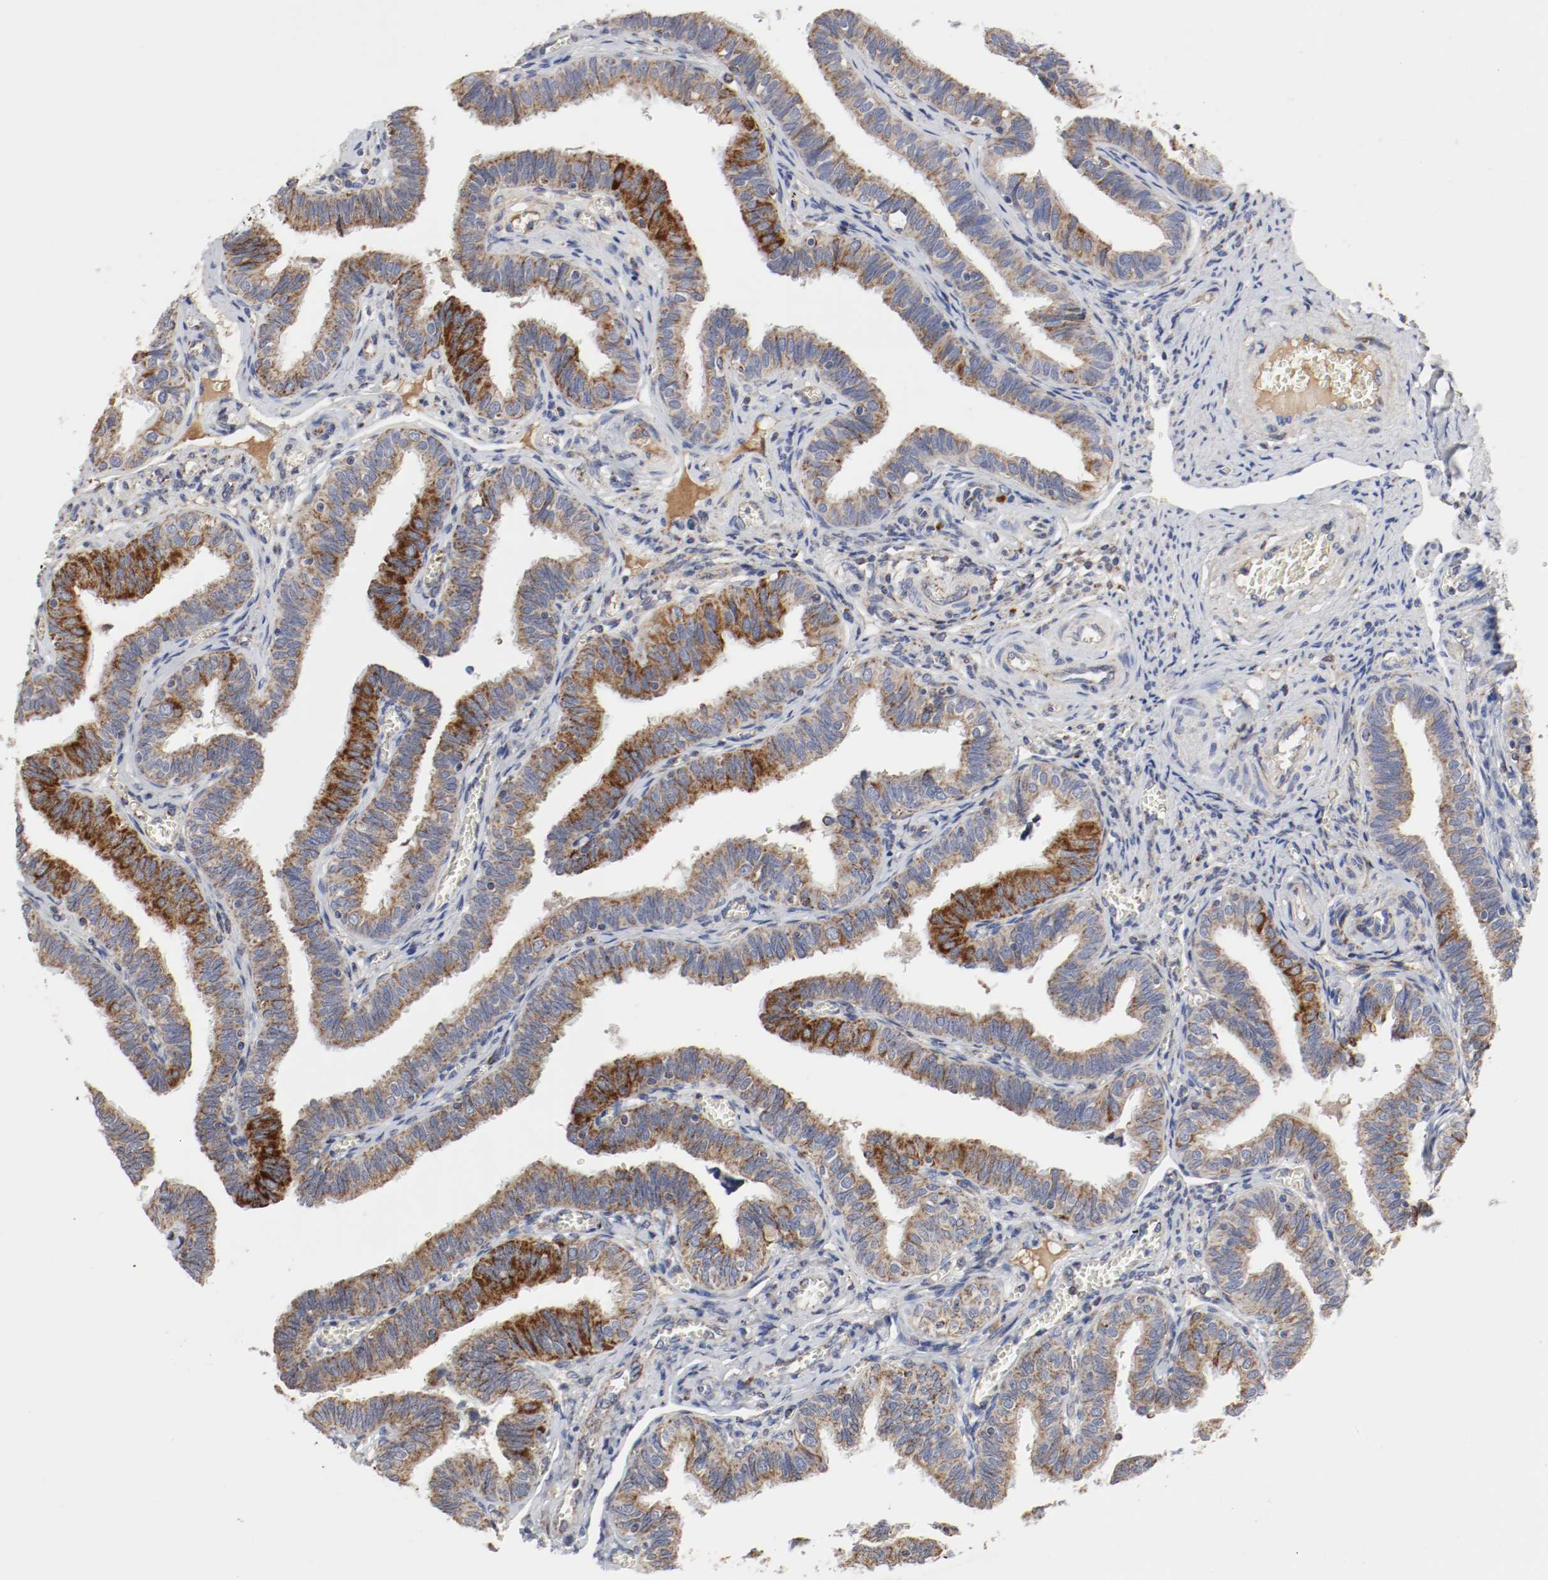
{"staining": {"intensity": "strong", "quantity": ">75%", "location": "cytoplasmic/membranous"}, "tissue": "fallopian tube", "cell_type": "Glandular cells", "image_type": "normal", "snomed": [{"axis": "morphology", "description": "Normal tissue, NOS"}, {"axis": "topography", "description": "Fallopian tube"}], "caption": "Protein staining of benign fallopian tube exhibits strong cytoplasmic/membranous expression in about >75% of glandular cells. The staining was performed using DAB (3,3'-diaminobenzidine), with brown indicating positive protein expression. Nuclei are stained blue with hematoxylin.", "gene": "AFG3L2", "patient": {"sex": "female", "age": 46}}